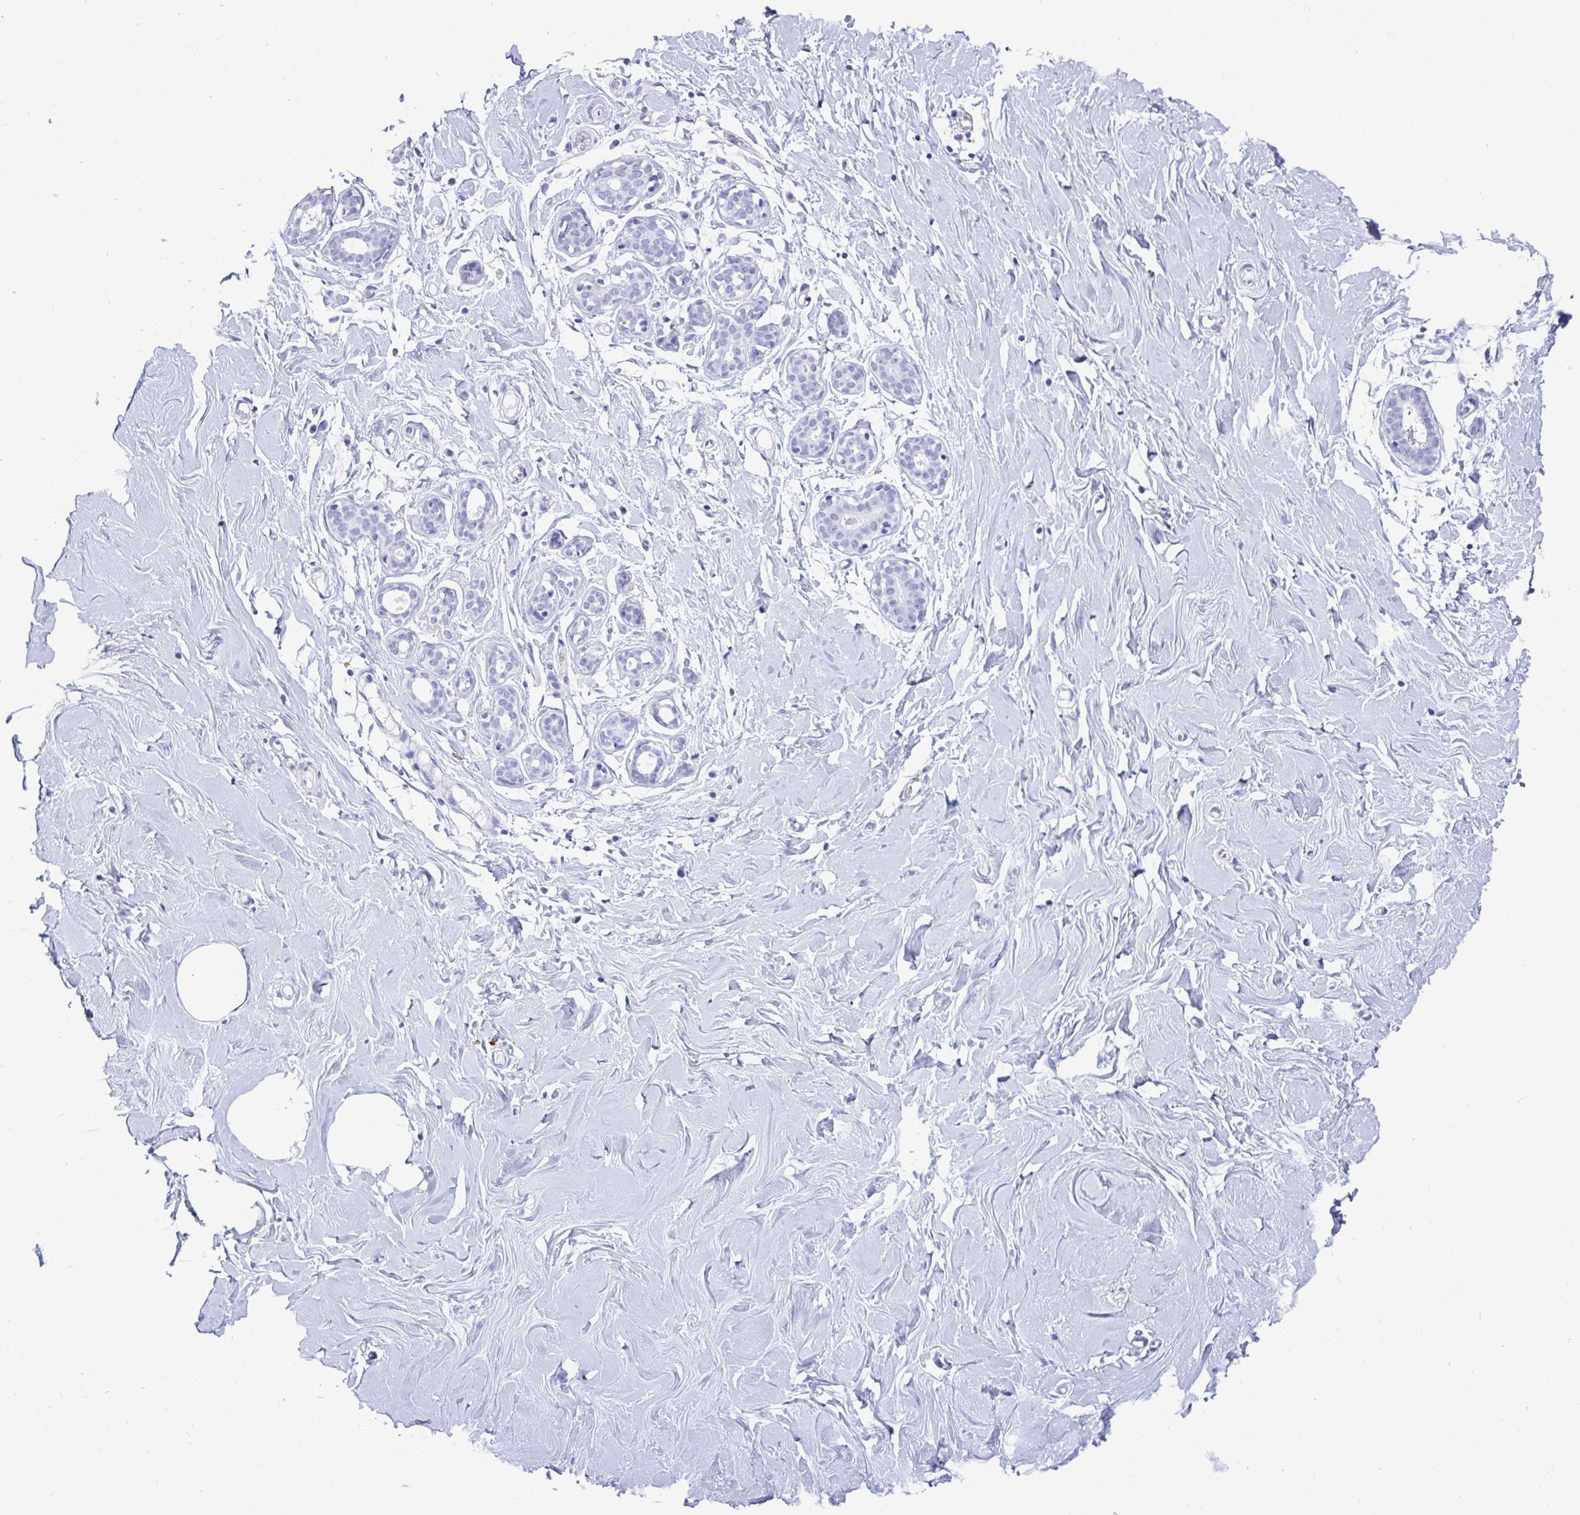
{"staining": {"intensity": "negative", "quantity": "none", "location": "none"}, "tissue": "breast", "cell_type": "Adipocytes", "image_type": "normal", "snomed": [{"axis": "morphology", "description": "Normal tissue, NOS"}, {"axis": "topography", "description": "Breast"}], "caption": "Immunohistochemical staining of normal breast shows no significant positivity in adipocytes.", "gene": "CPVL", "patient": {"sex": "female", "age": 27}}